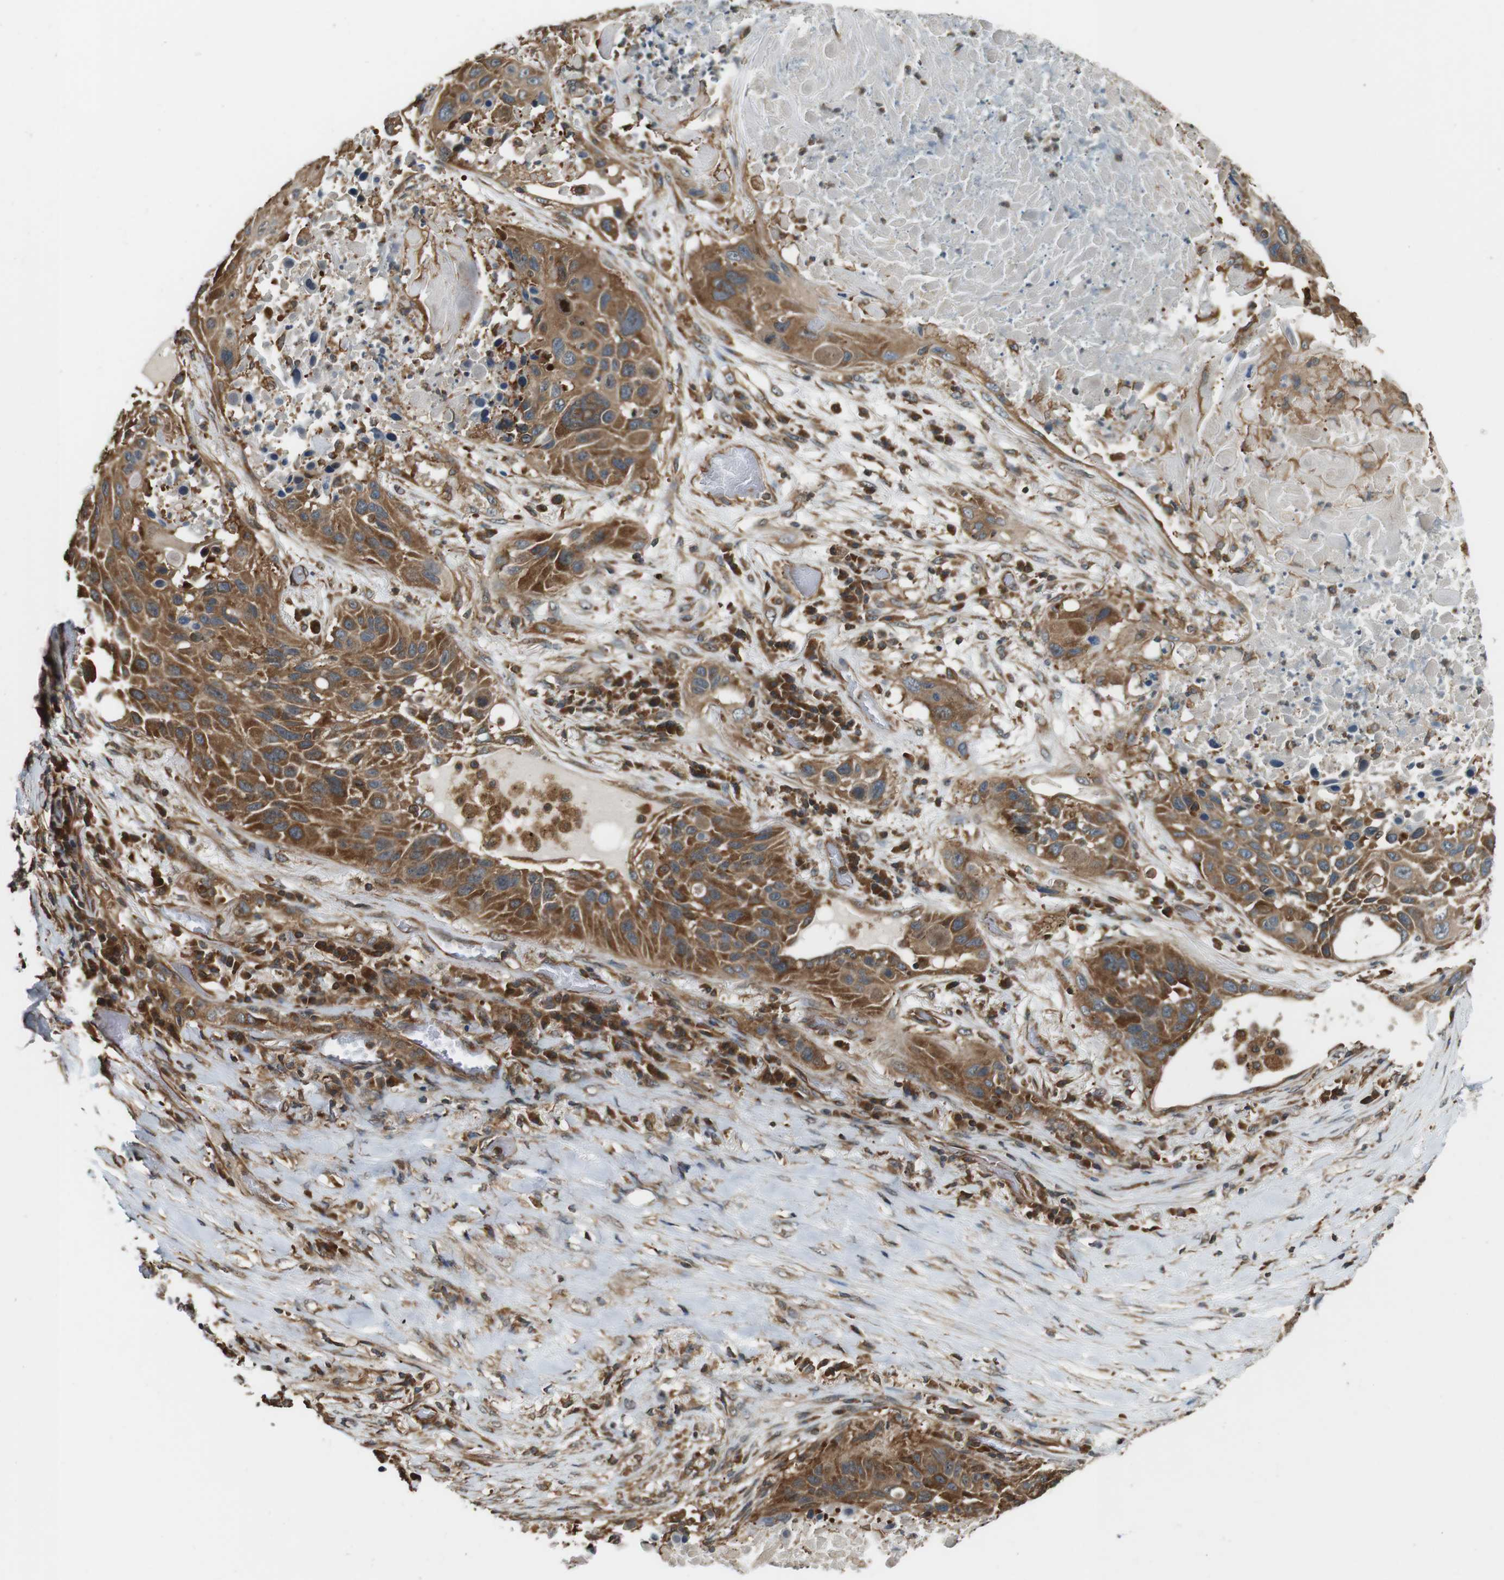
{"staining": {"intensity": "moderate", "quantity": ">75%", "location": "cytoplasmic/membranous"}, "tissue": "lung cancer", "cell_type": "Tumor cells", "image_type": "cancer", "snomed": [{"axis": "morphology", "description": "Squamous cell carcinoma, NOS"}, {"axis": "topography", "description": "Lung"}], "caption": "Immunohistochemical staining of lung cancer (squamous cell carcinoma) exhibits moderate cytoplasmic/membranous protein expression in approximately >75% of tumor cells.", "gene": "PA2G4", "patient": {"sex": "male", "age": 57}}